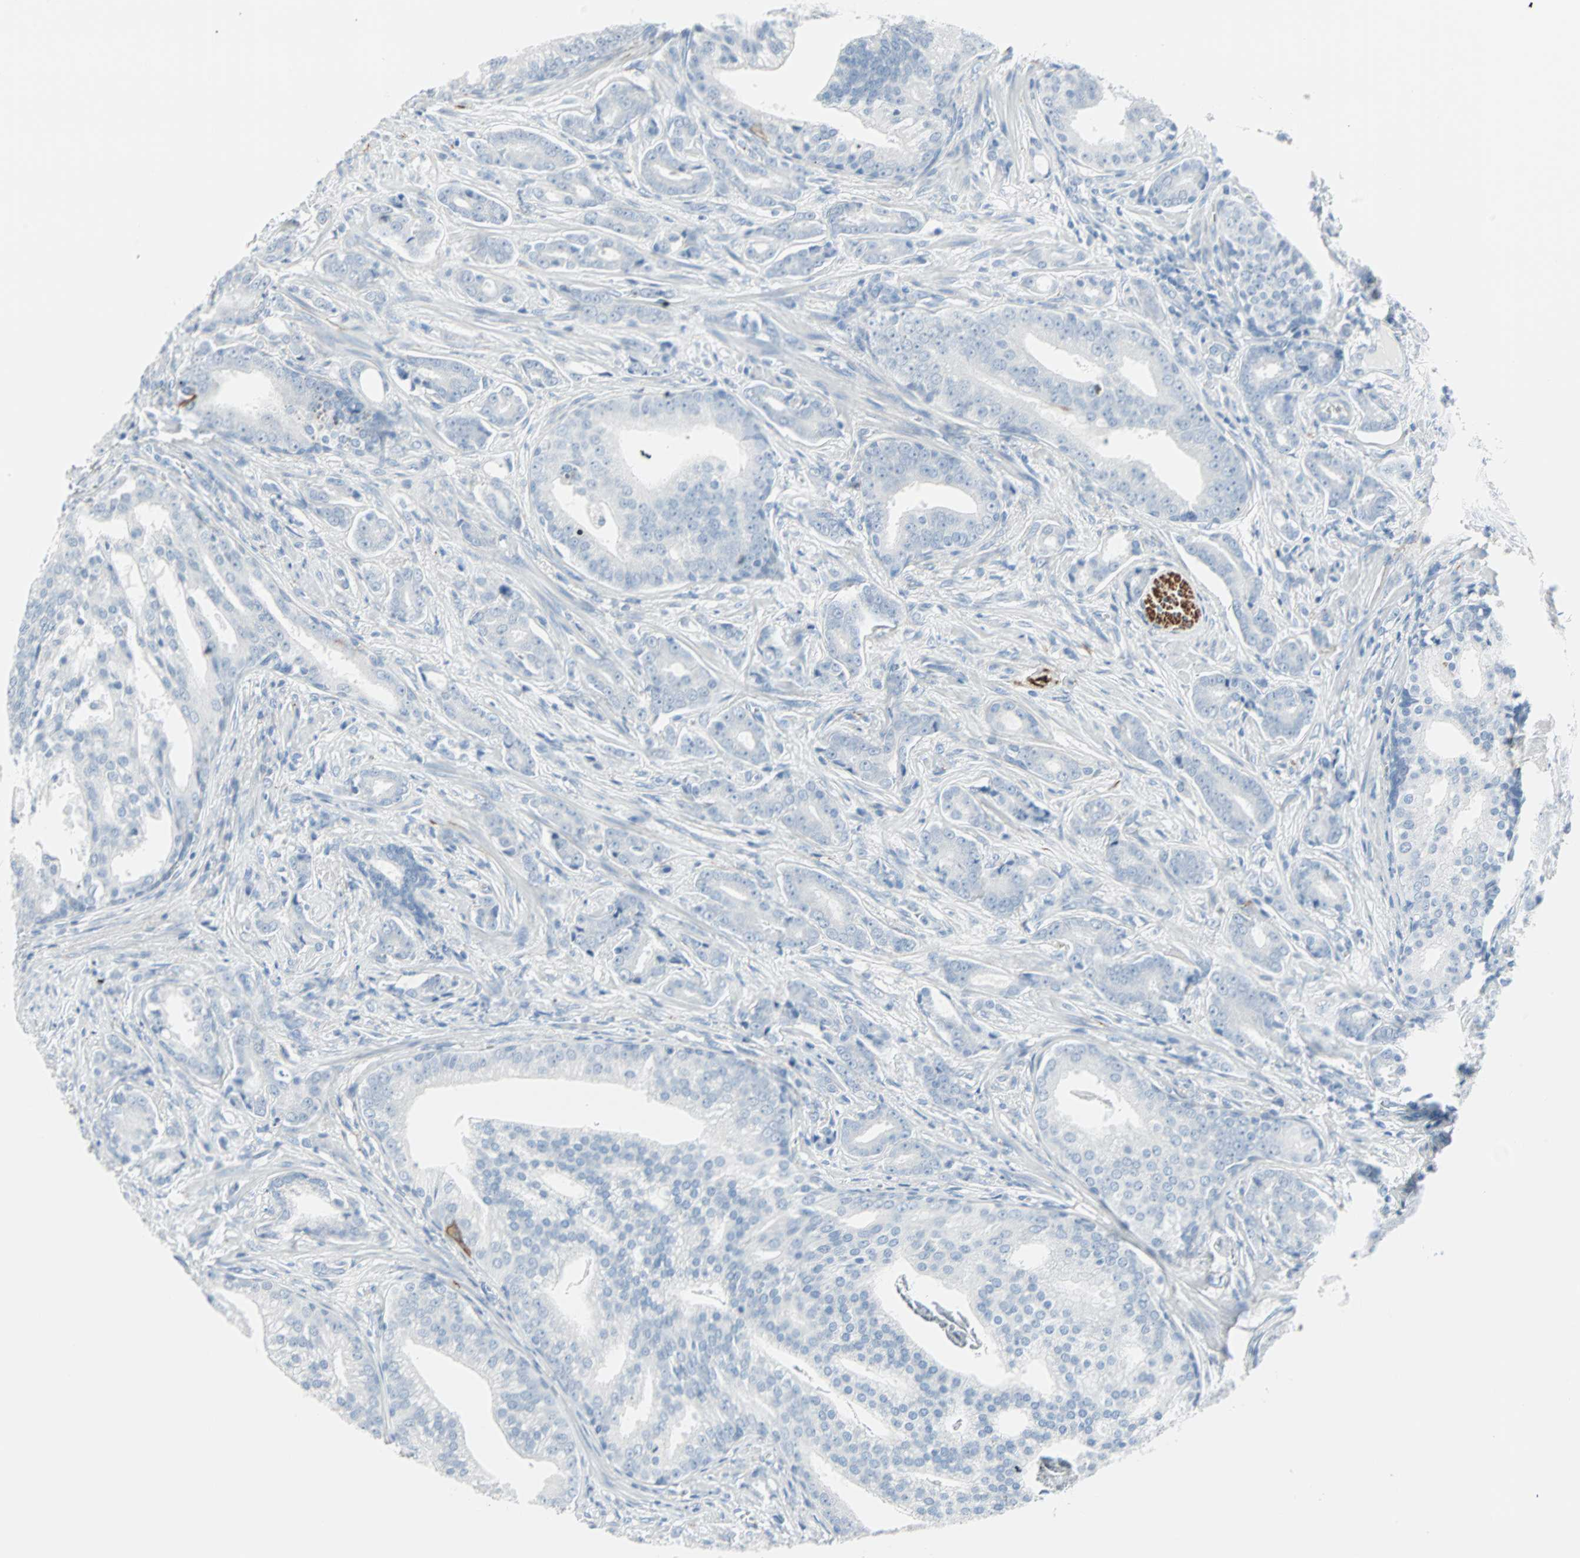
{"staining": {"intensity": "negative", "quantity": "none", "location": "none"}, "tissue": "prostate cancer", "cell_type": "Tumor cells", "image_type": "cancer", "snomed": [{"axis": "morphology", "description": "Adenocarcinoma, Low grade"}, {"axis": "topography", "description": "Prostate"}], "caption": "Low-grade adenocarcinoma (prostate) was stained to show a protein in brown. There is no significant staining in tumor cells.", "gene": "STX1A", "patient": {"sex": "male", "age": 58}}